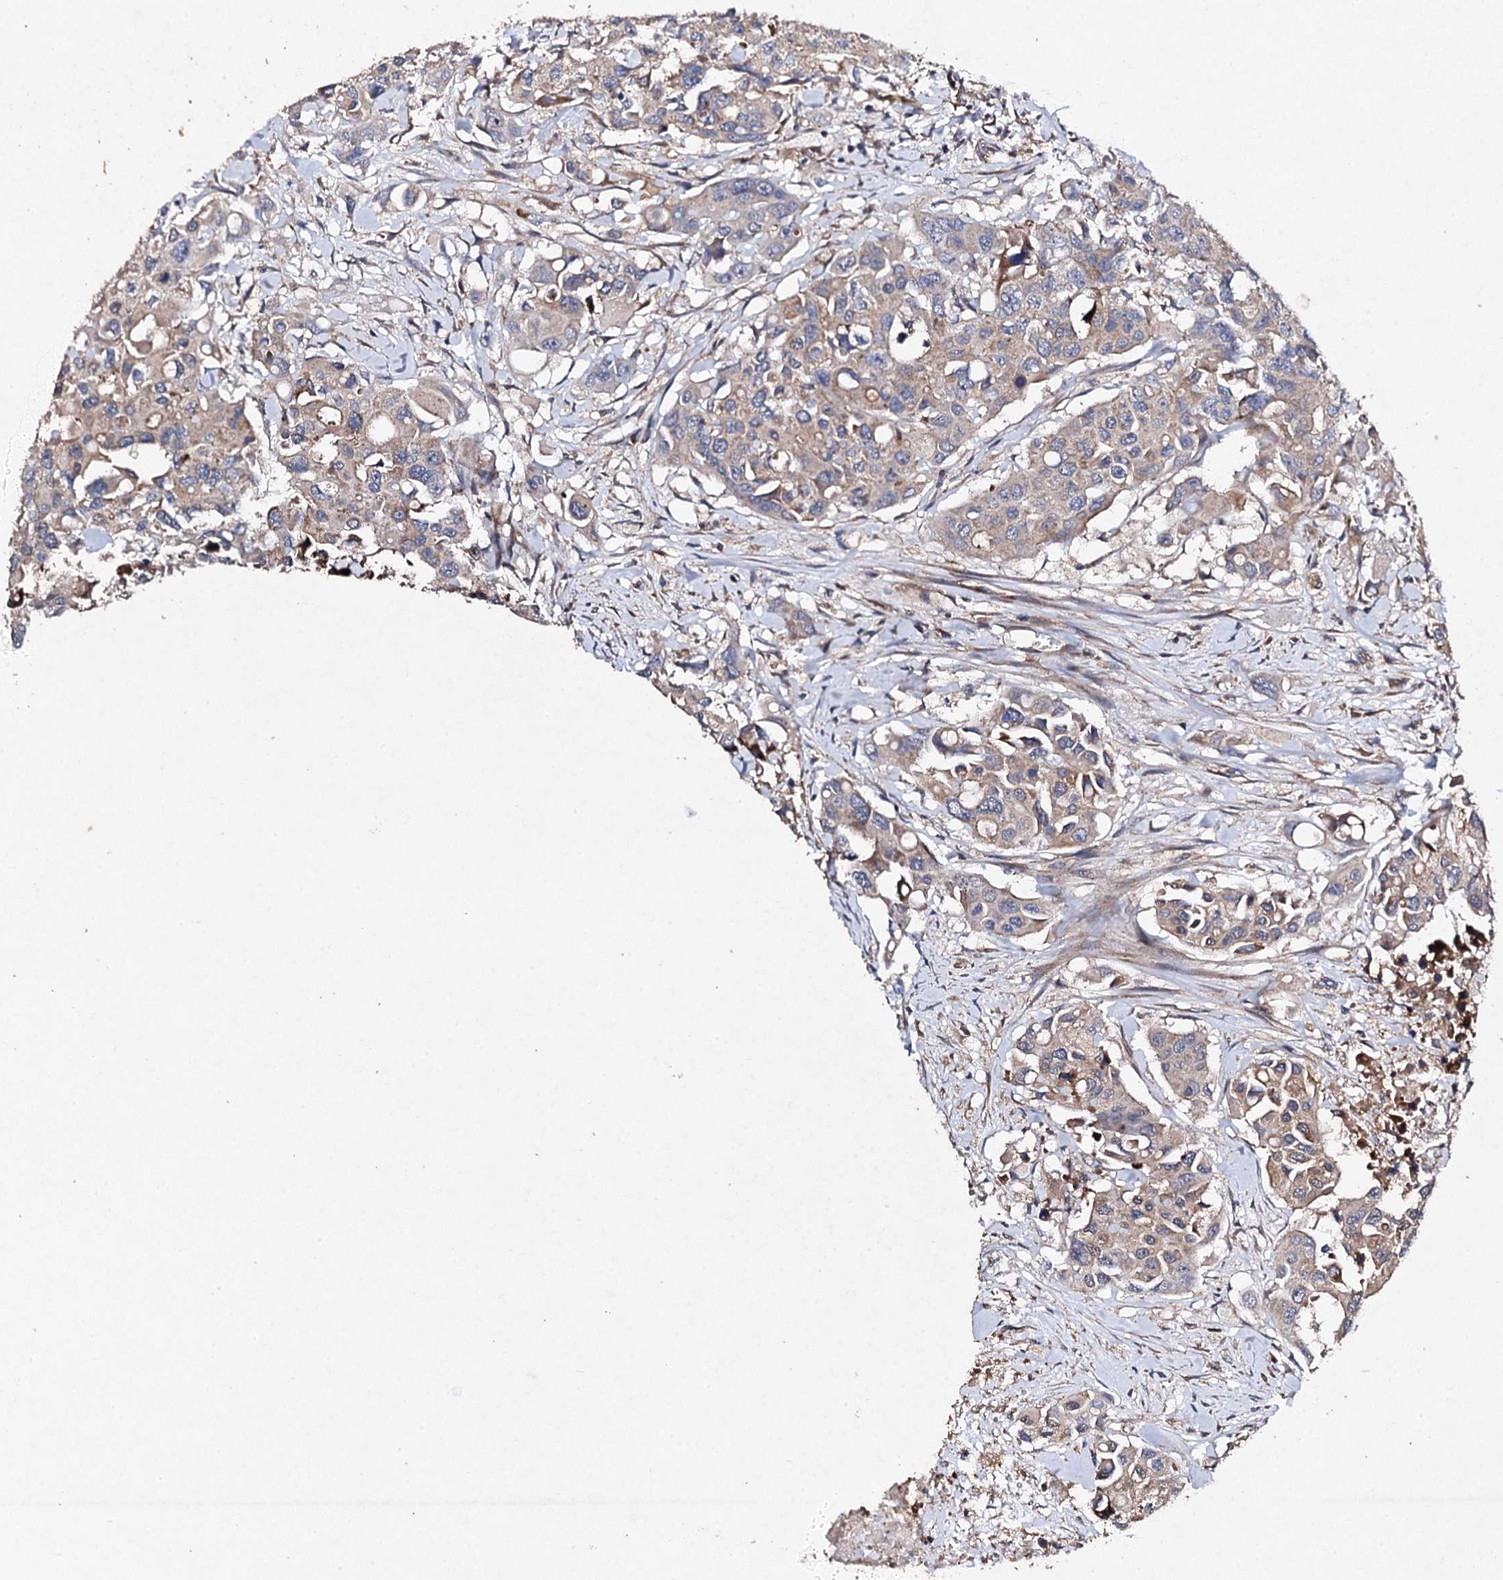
{"staining": {"intensity": "weak", "quantity": ">75%", "location": "cytoplasmic/membranous"}, "tissue": "colorectal cancer", "cell_type": "Tumor cells", "image_type": "cancer", "snomed": [{"axis": "morphology", "description": "Adenocarcinoma, NOS"}, {"axis": "topography", "description": "Colon"}], "caption": "Immunohistochemistry image of human colorectal adenocarcinoma stained for a protein (brown), which shows low levels of weak cytoplasmic/membranous staining in about >75% of tumor cells.", "gene": "MOCOS", "patient": {"sex": "male", "age": 77}}